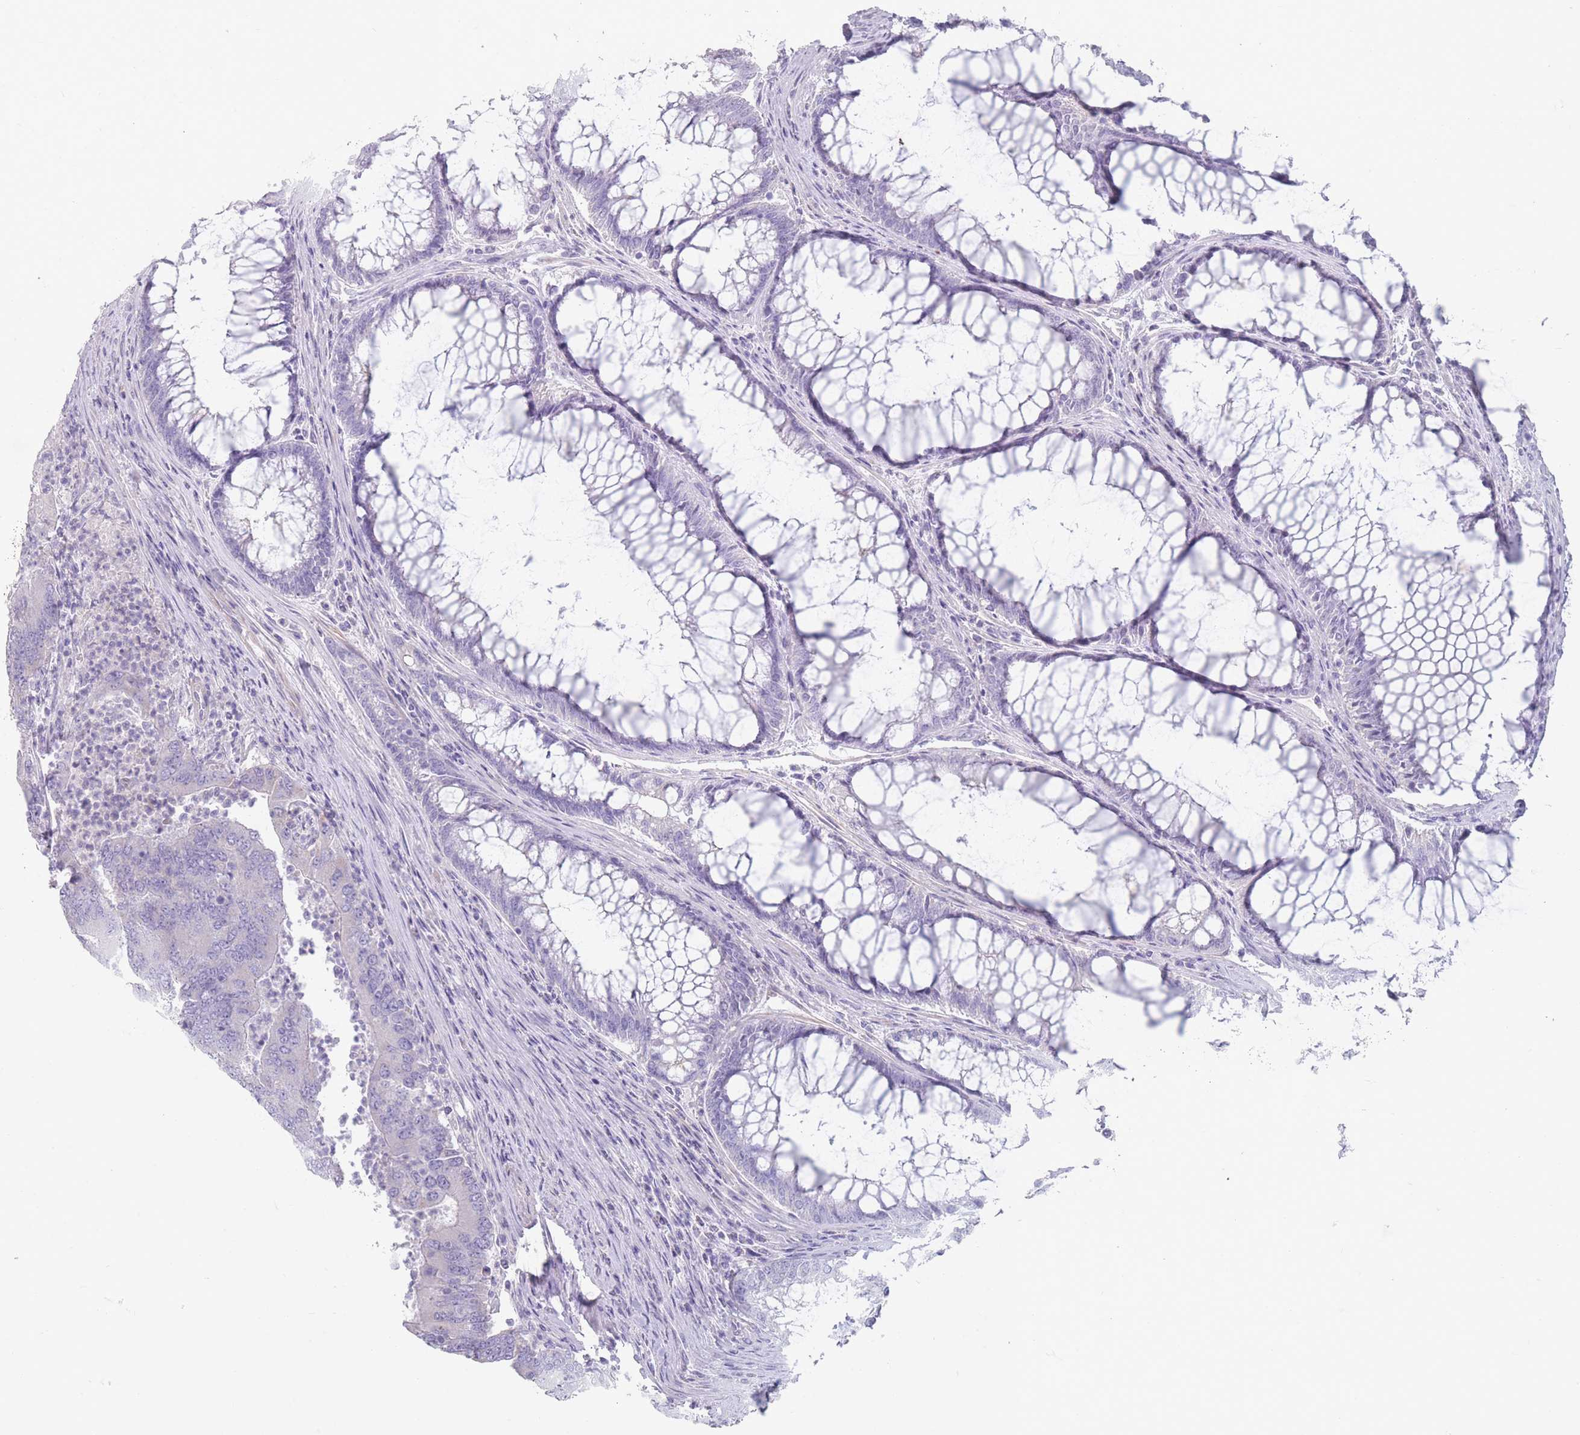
{"staining": {"intensity": "negative", "quantity": "none", "location": "none"}, "tissue": "colorectal cancer", "cell_type": "Tumor cells", "image_type": "cancer", "snomed": [{"axis": "morphology", "description": "Adenocarcinoma, NOS"}, {"axis": "topography", "description": "Colon"}], "caption": "This is an immunohistochemistry photomicrograph of colorectal cancer (adenocarcinoma). There is no staining in tumor cells.", "gene": "RHBG", "patient": {"sex": "female", "age": 67}}